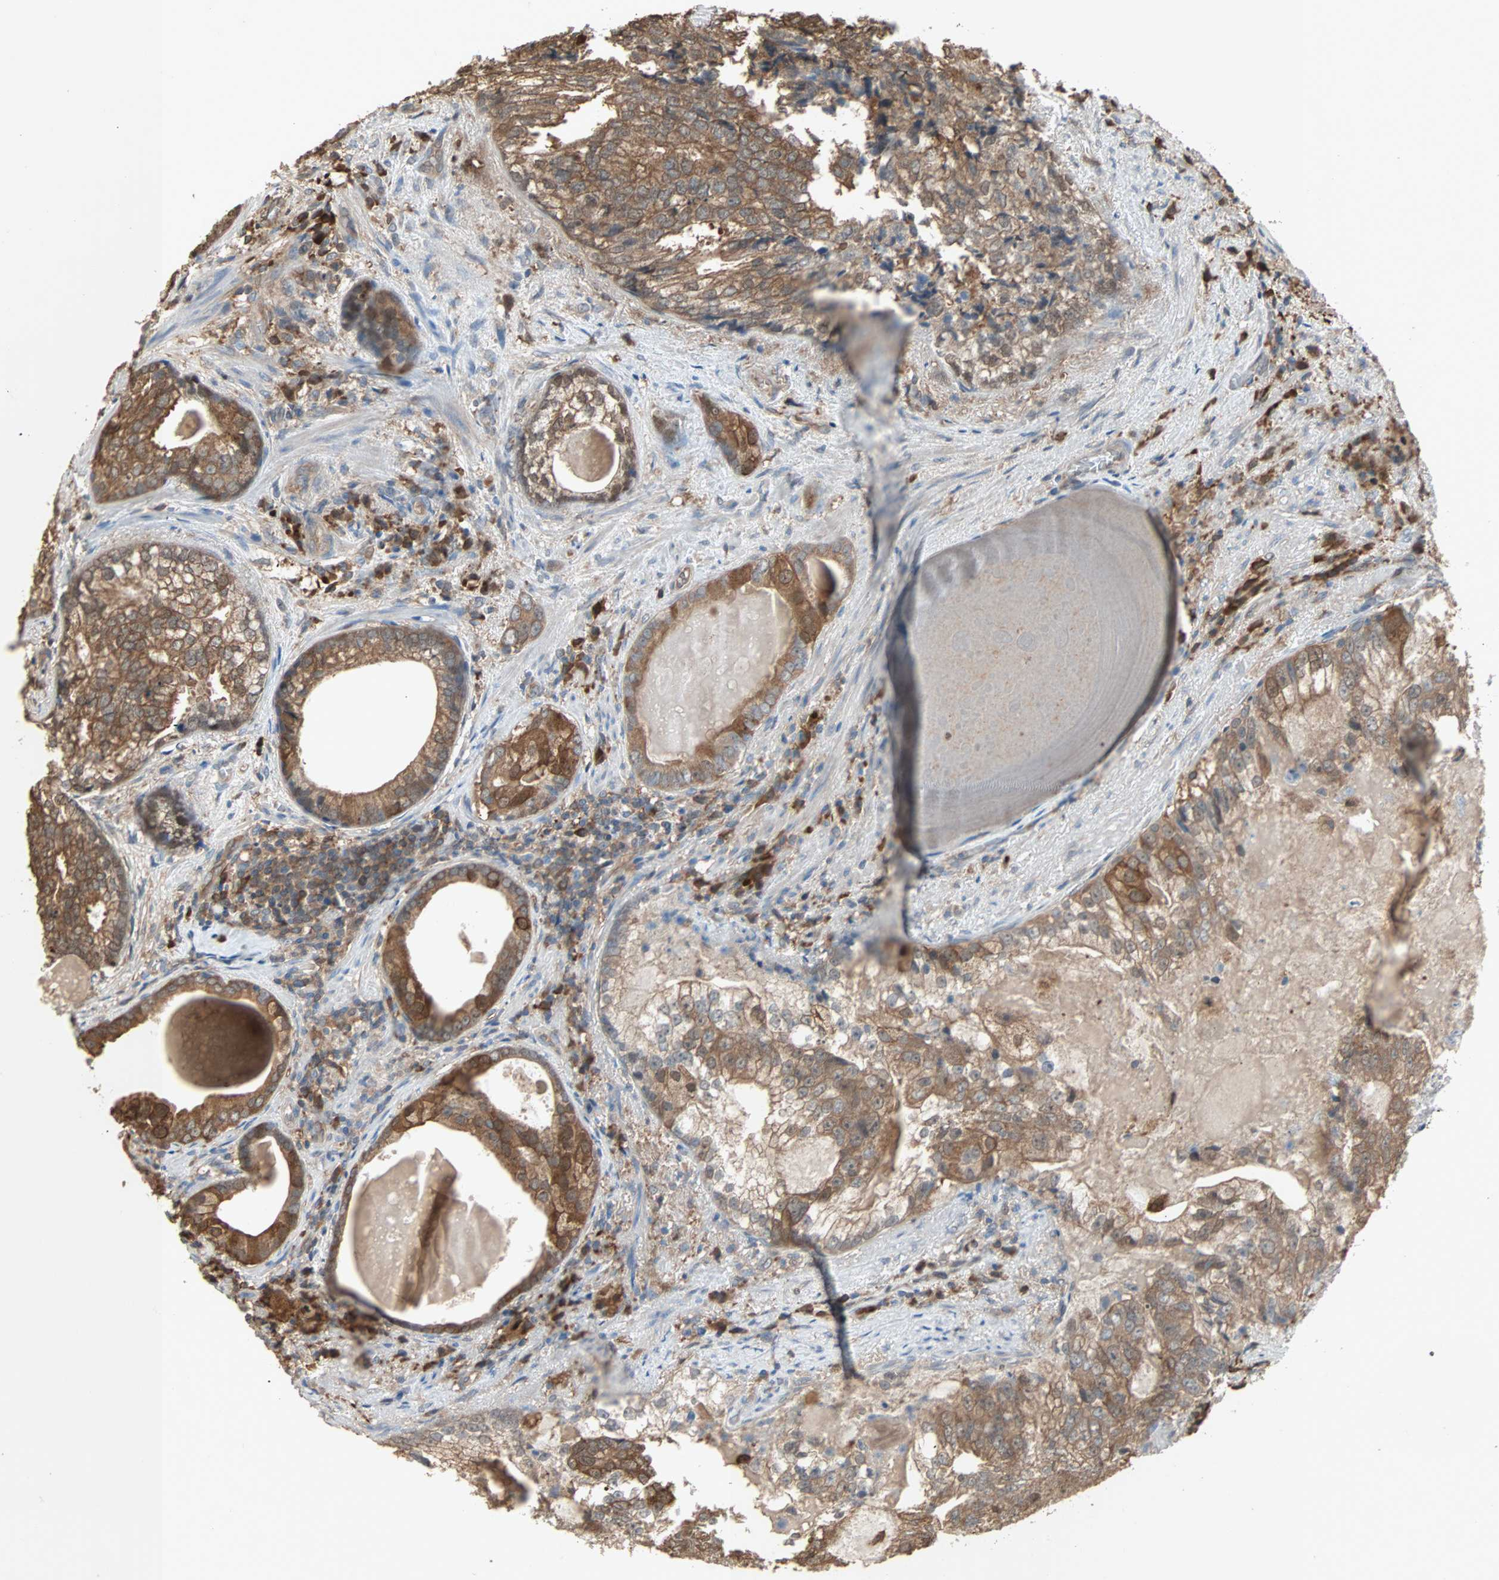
{"staining": {"intensity": "strong", "quantity": ">75%", "location": "cytoplasmic/membranous"}, "tissue": "prostate cancer", "cell_type": "Tumor cells", "image_type": "cancer", "snomed": [{"axis": "morphology", "description": "Adenocarcinoma, High grade"}, {"axis": "topography", "description": "Prostate"}], "caption": "Protein positivity by IHC exhibits strong cytoplasmic/membranous staining in about >75% of tumor cells in prostate adenocarcinoma (high-grade).", "gene": "PRDX1", "patient": {"sex": "male", "age": 66}}